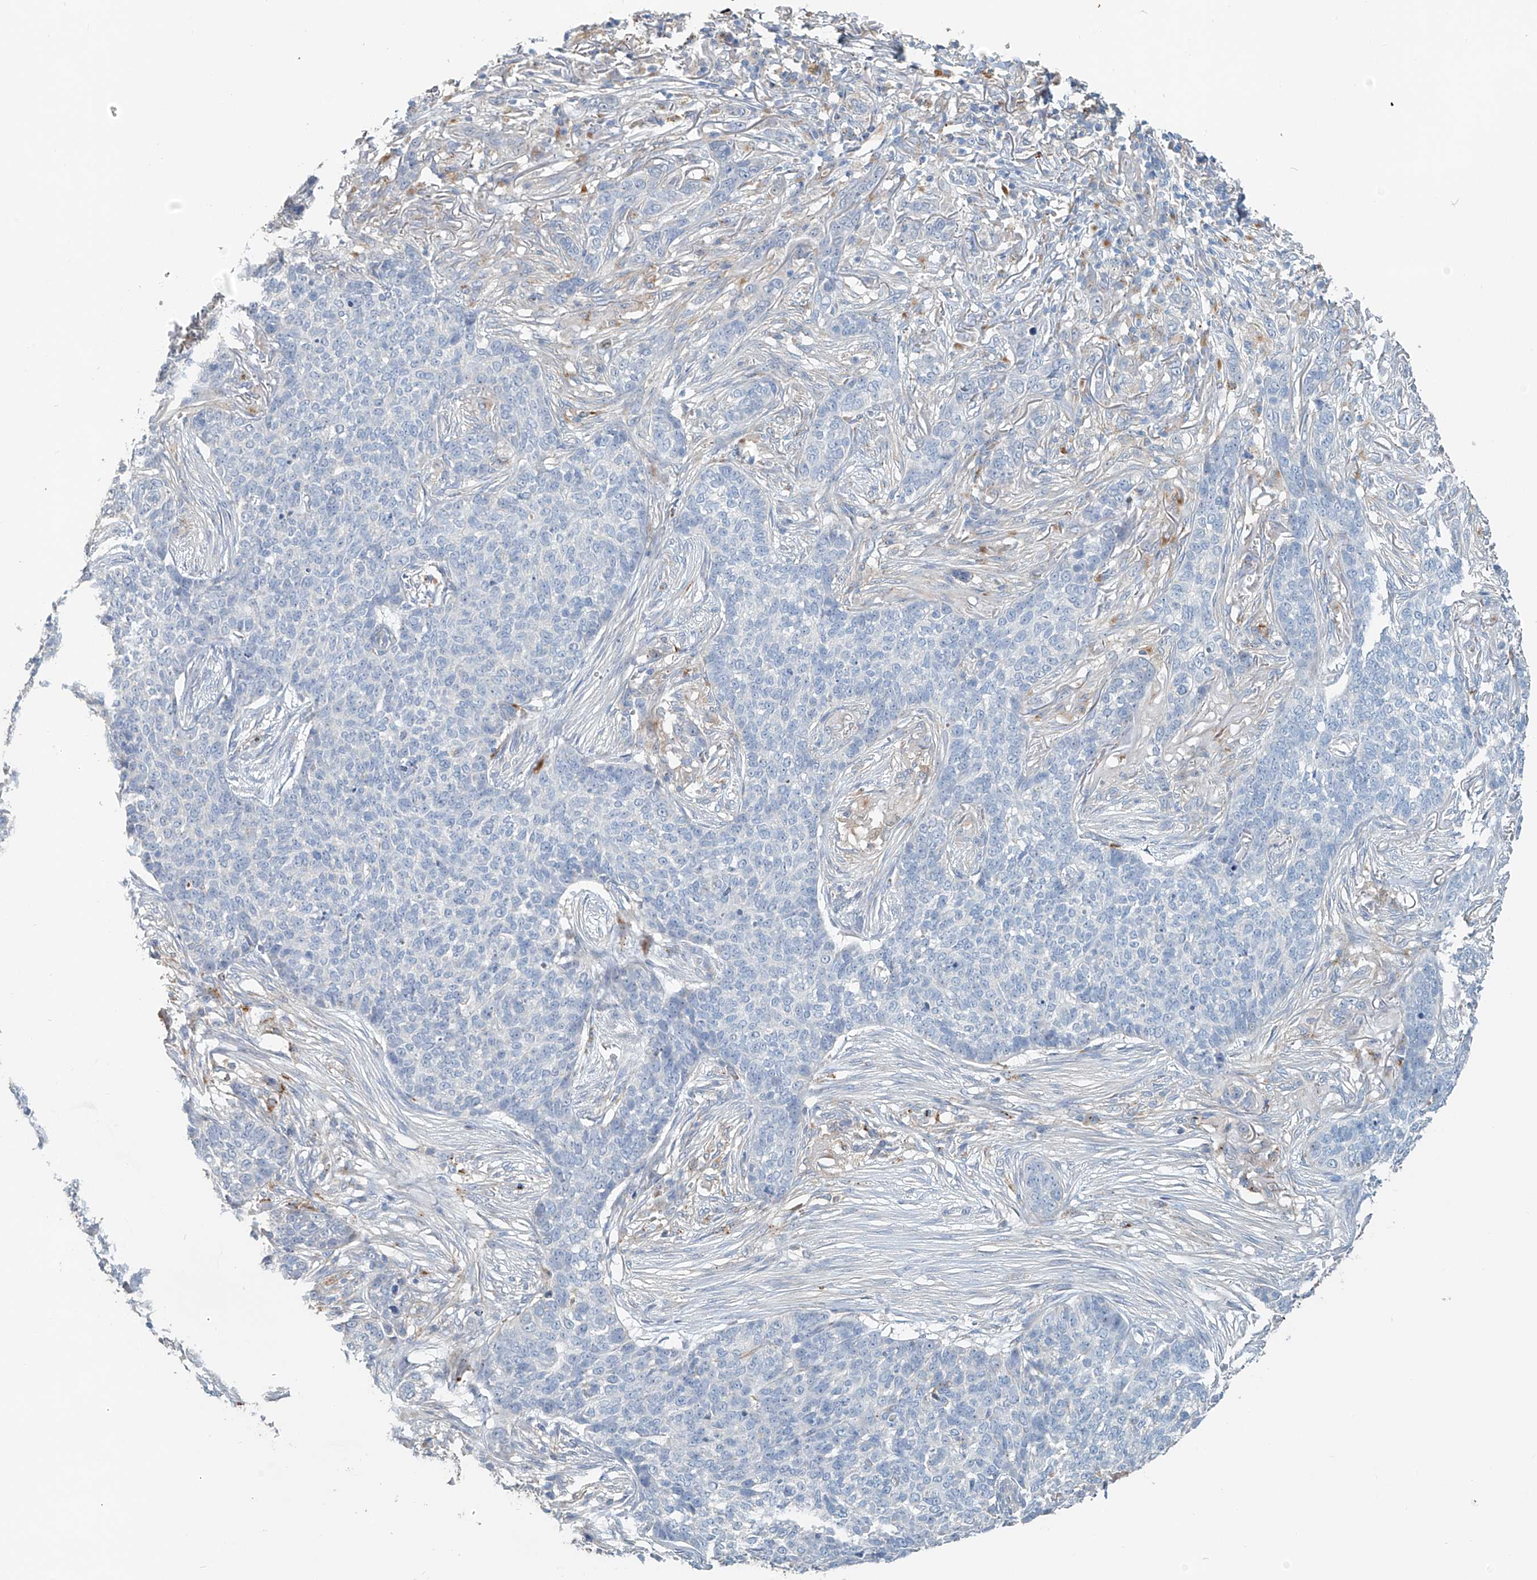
{"staining": {"intensity": "negative", "quantity": "none", "location": "none"}, "tissue": "skin cancer", "cell_type": "Tumor cells", "image_type": "cancer", "snomed": [{"axis": "morphology", "description": "Basal cell carcinoma"}, {"axis": "topography", "description": "Skin"}], "caption": "Tumor cells show no significant expression in skin cancer.", "gene": "TRIM47", "patient": {"sex": "male", "age": 85}}